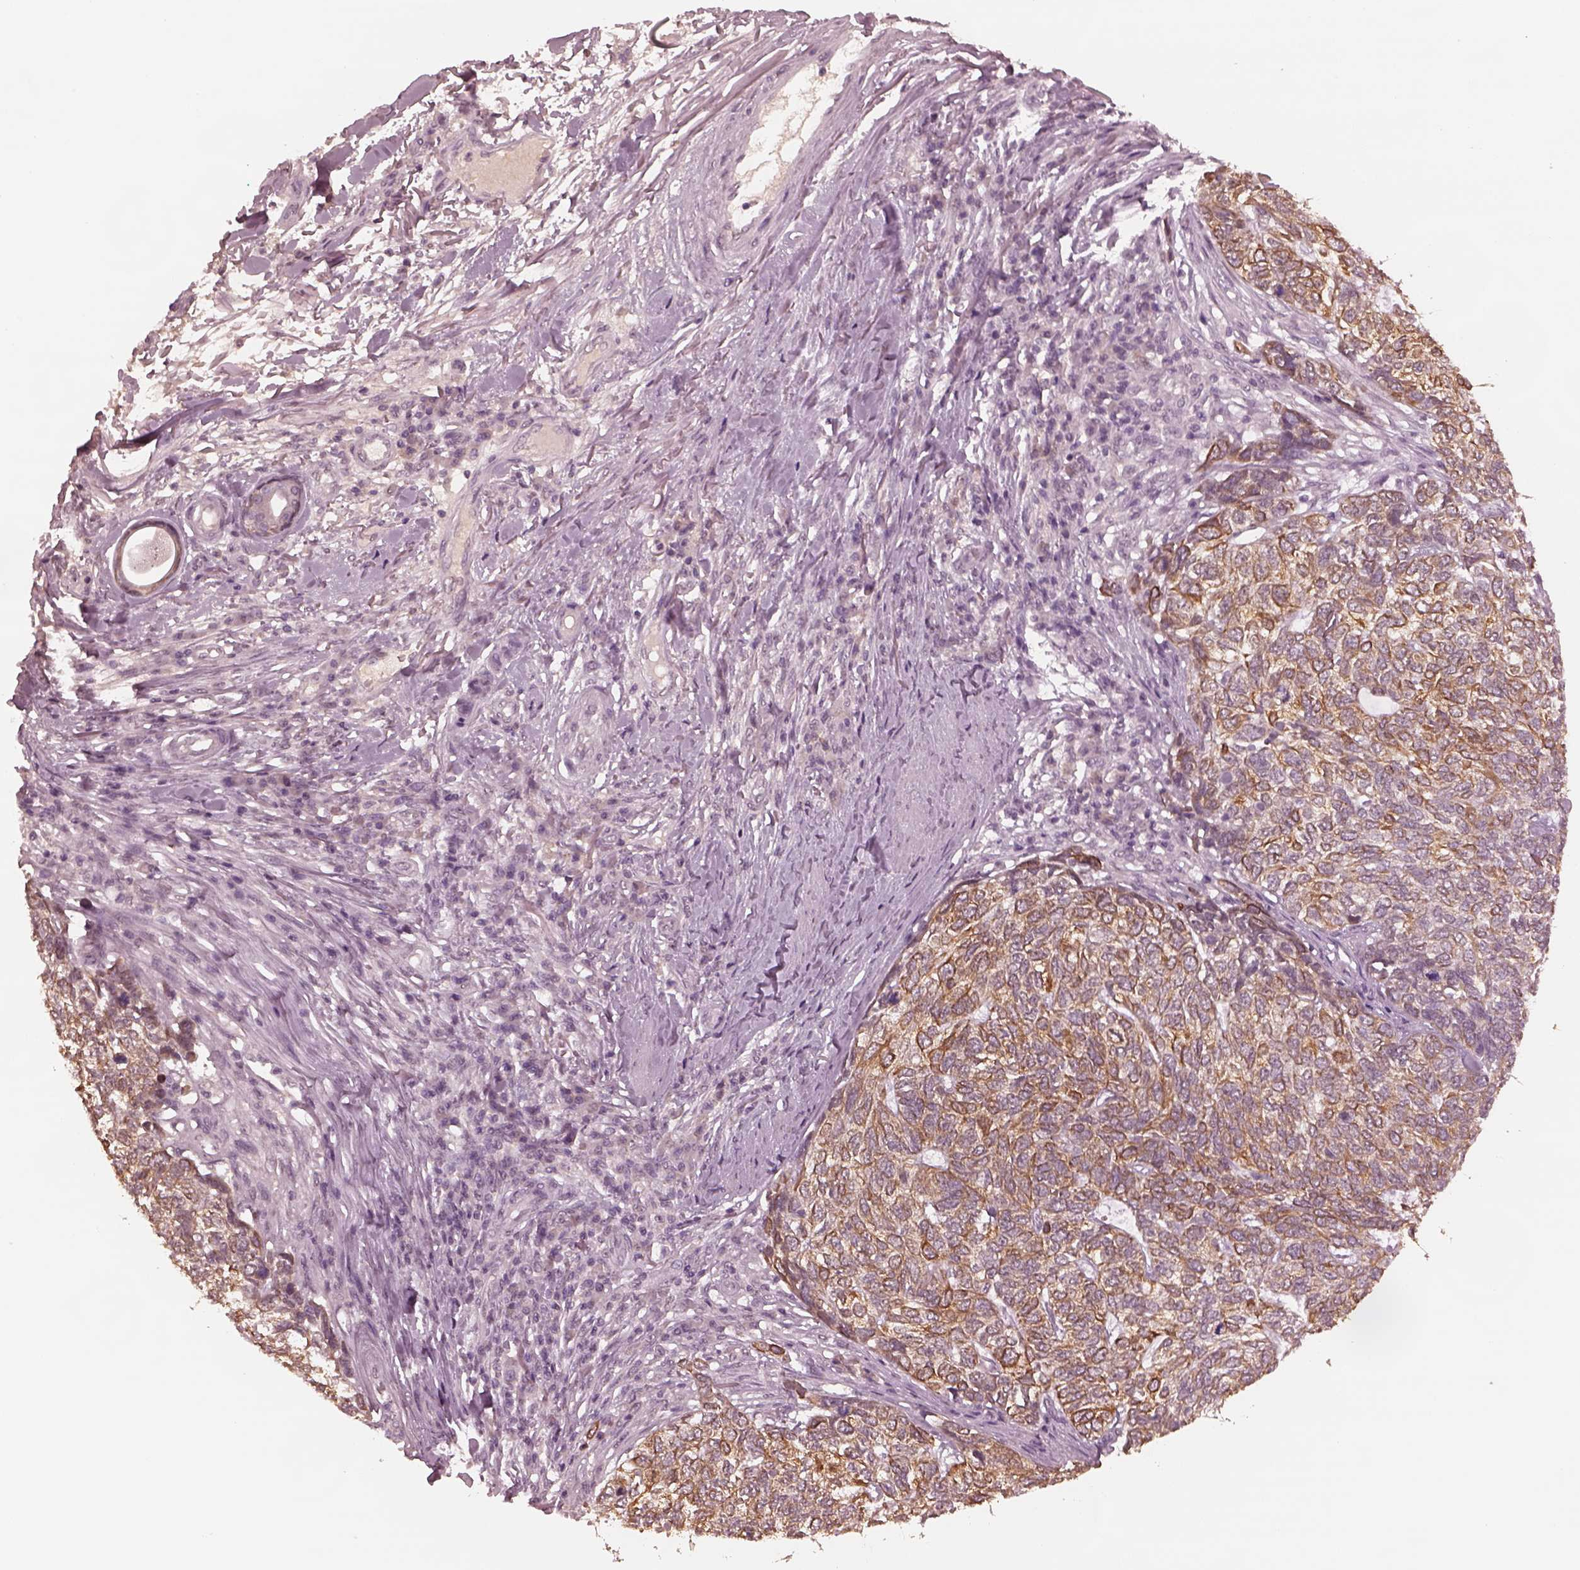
{"staining": {"intensity": "strong", "quantity": ">75%", "location": "cytoplasmic/membranous"}, "tissue": "skin cancer", "cell_type": "Tumor cells", "image_type": "cancer", "snomed": [{"axis": "morphology", "description": "Basal cell carcinoma"}, {"axis": "topography", "description": "Skin"}], "caption": "A brown stain shows strong cytoplasmic/membranous positivity of a protein in skin basal cell carcinoma tumor cells.", "gene": "KRT79", "patient": {"sex": "female", "age": 65}}